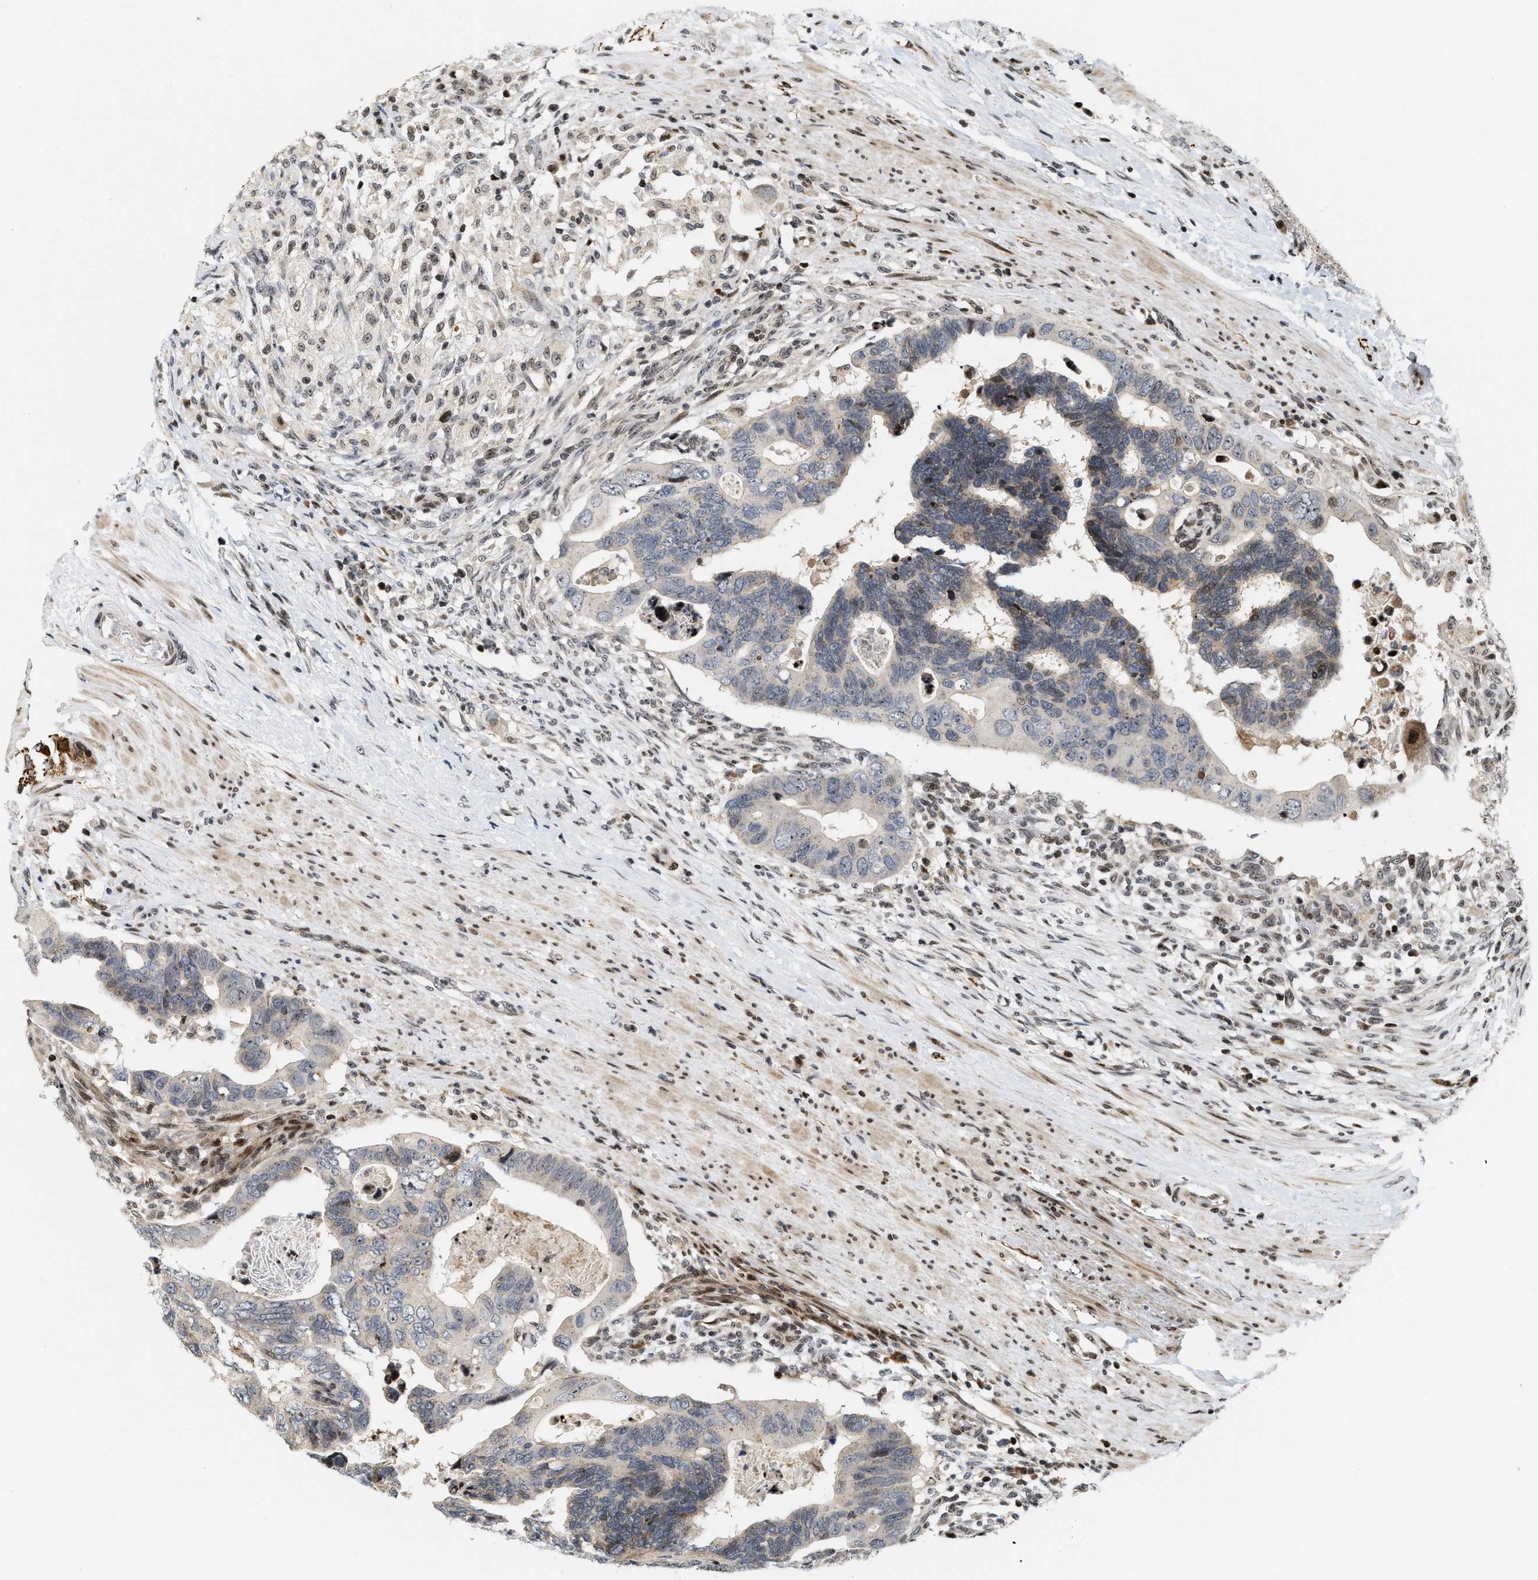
{"staining": {"intensity": "weak", "quantity": "25%-75%", "location": "cytoplasmic/membranous"}, "tissue": "colorectal cancer", "cell_type": "Tumor cells", "image_type": "cancer", "snomed": [{"axis": "morphology", "description": "Adenocarcinoma, NOS"}, {"axis": "topography", "description": "Rectum"}], "caption": "Tumor cells demonstrate weak cytoplasmic/membranous positivity in about 25%-75% of cells in colorectal cancer (adenocarcinoma). The staining was performed using DAB (3,3'-diaminobenzidine), with brown indicating positive protein expression. Nuclei are stained blue with hematoxylin.", "gene": "PDZD2", "patient": {"sex": "male", "age": 53}}